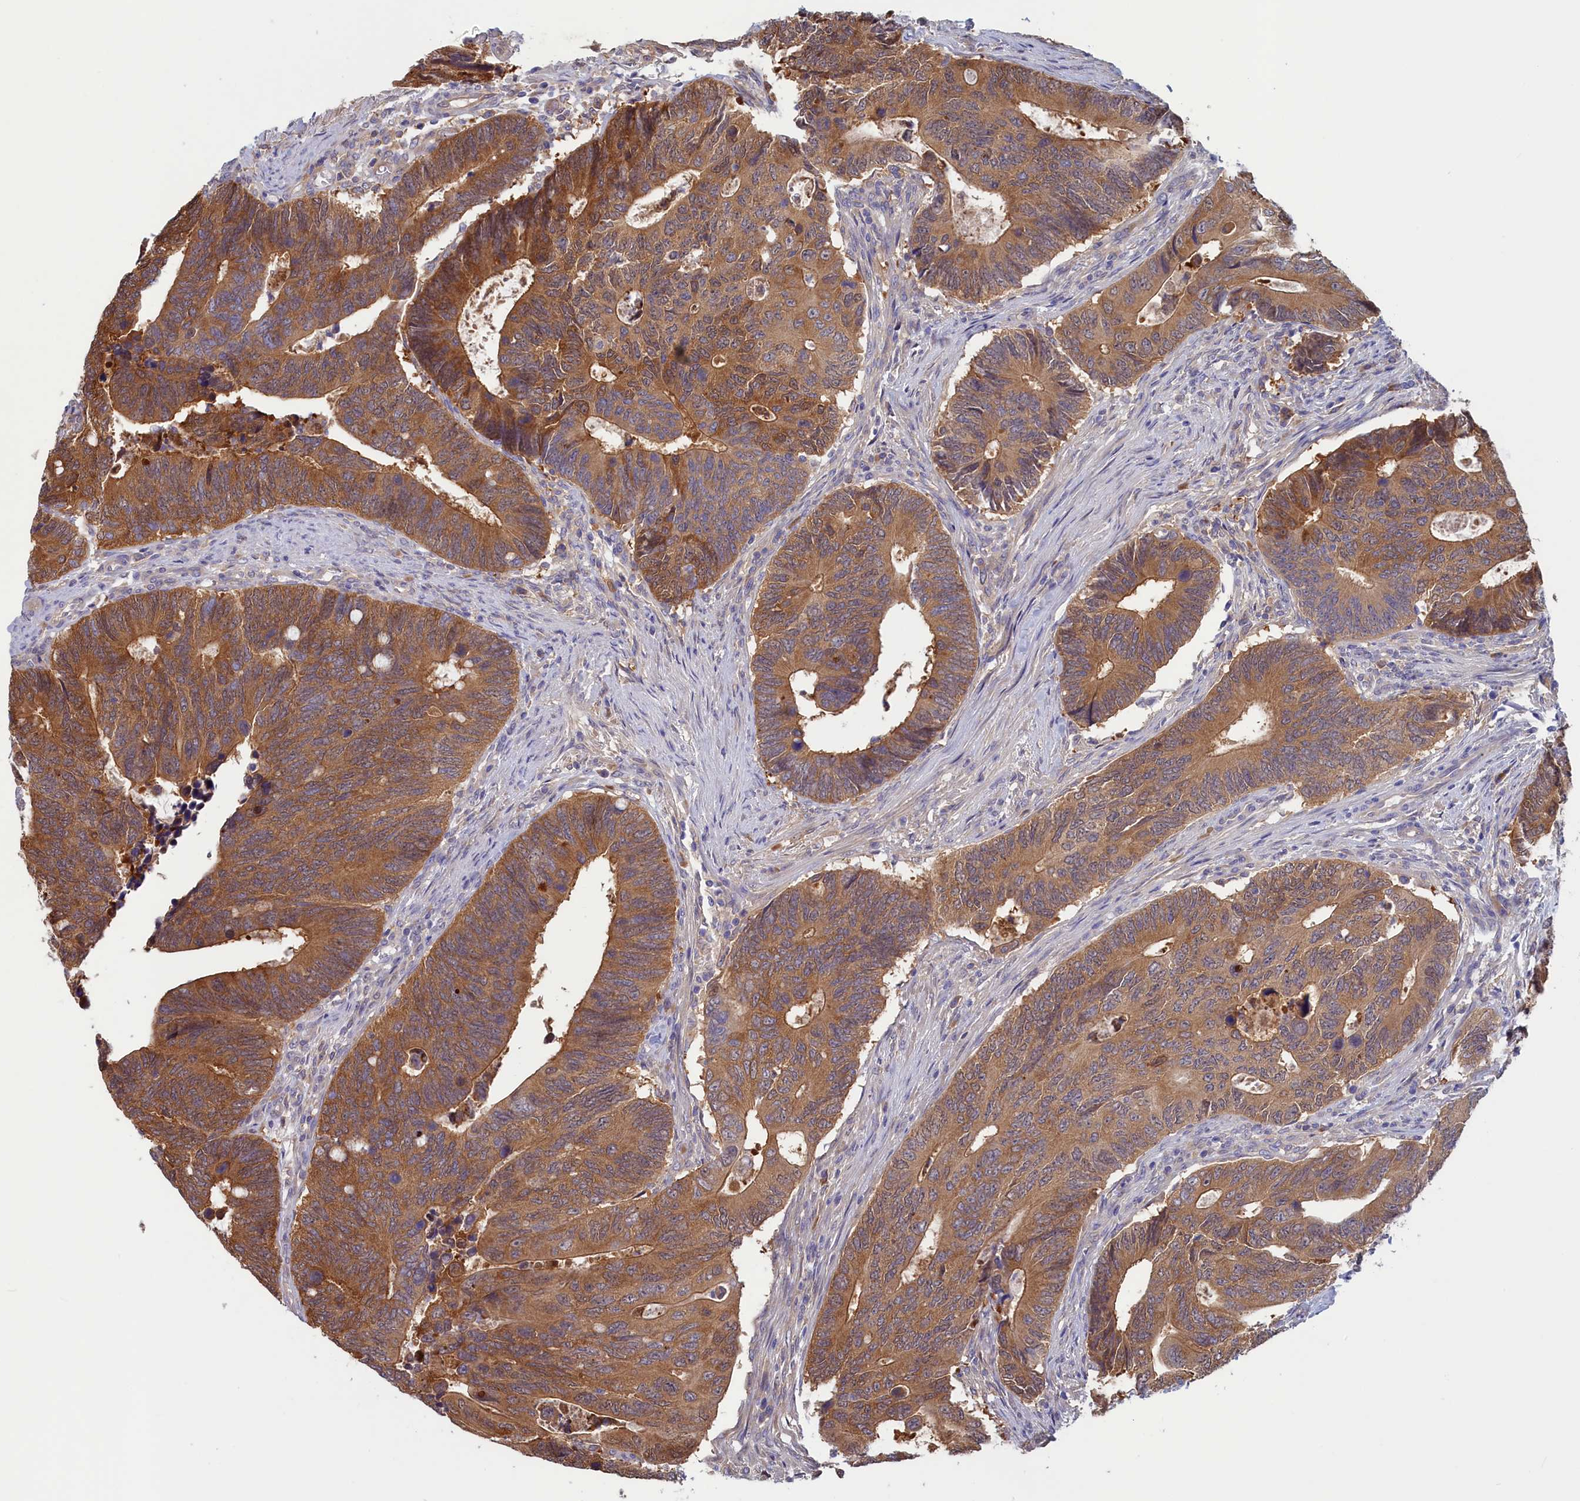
{"staining": {"intensity": "moderate", "quantity": ">75%", "location": "cytoplasmic/membranous"}, "tissue": "colorectal cancer", "cell_type": "Tumor cells", "image_type": "cancer", "snomed": [{"axis": "morphology", "description": "Adenocarcinoma, NOS"}, {"axis": "topography", "description": "Colon"}], "caption": "Moderate cytoplasmic/membranous staining for a protein is present in approximately >75% of tumor cells of colorectal cancer (adenocarcinoma) using immunohistochemistry (IHC).", "gene": "SYNDIG1L", "patient": {"sex": "male", "age": 87}}